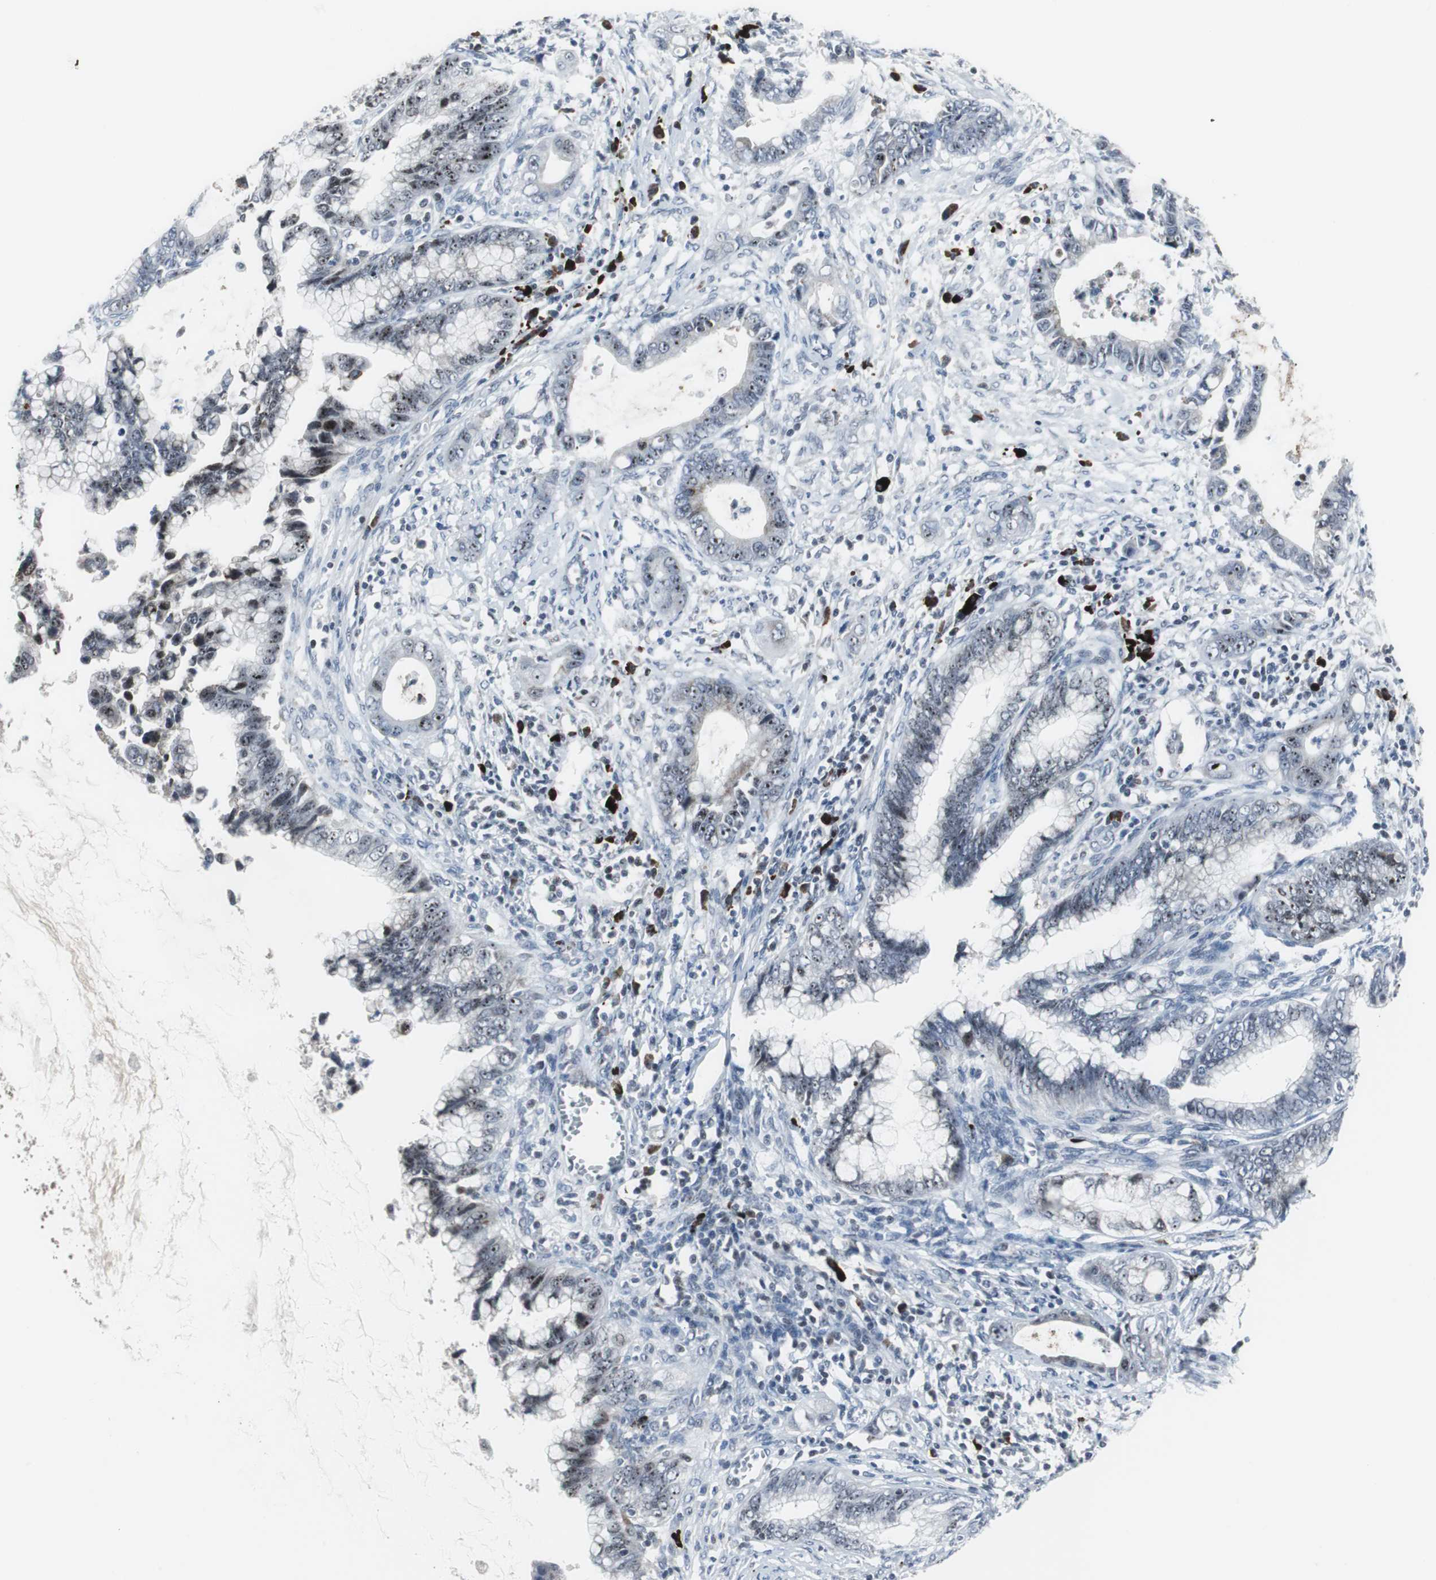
{"staining": {"intensity": "moderate", "quantity": "<25%", "location": "cytoplasmic/membranous"}, "tissue": "cervical cancer", "cell_type": "Tumor cells", "image_type": "cancer", "snomed": [{"axis": "morphology", "description": "Adenocarcinoma, NOS"}, {"axis": "topography", "description": "Cervix"}], "caption": "Cervical cancer stained with a brown dye exhibits moderate cytoplasmic/membranous positive staining in approximately <25% of tumor cells.", "gene": "DOK1", "patient": {"sex": "female", "age": 44}}